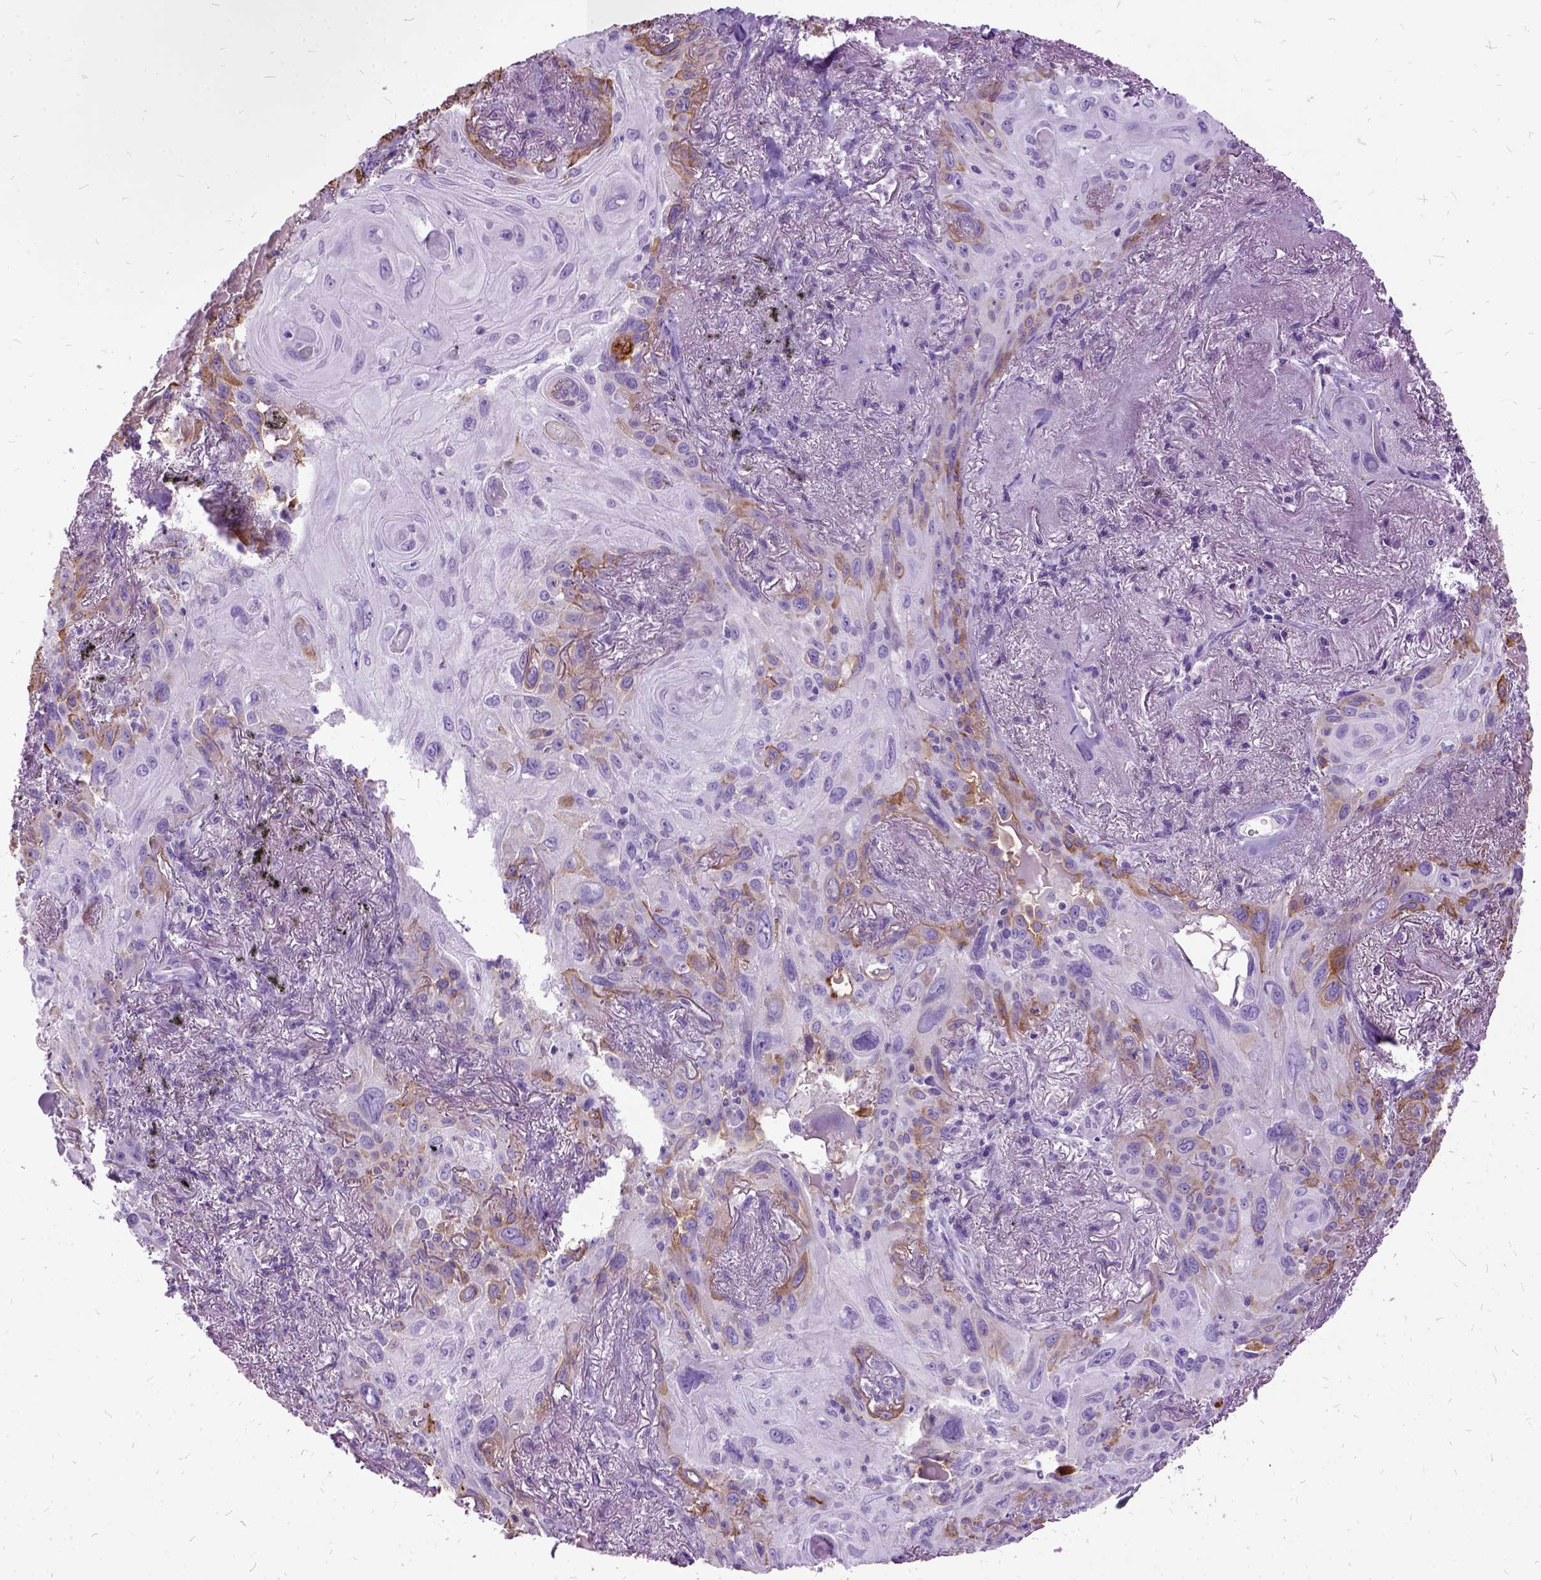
{"staining": {"intensity": "moderate", "quantity": "<25%", "location": "cytoplasmic/membranous"}, "tissue": "lung cancer", "cell_type": "Tumor cells", "image_type": "cancer", "snomed": [{"axis": "morphology", "description": "Squamous cell carcinoma, NOS"}, {"axis": "topography", "description": "Lung"}], "caption": "Immunohistochemical staining of human lung squamous cell carcinoma displays low levels of moderate cytoplasmic/membranous staining in about <25% of tumor cells.", "gene": "MME", "patient": {"sex": "male", "age": 79}}